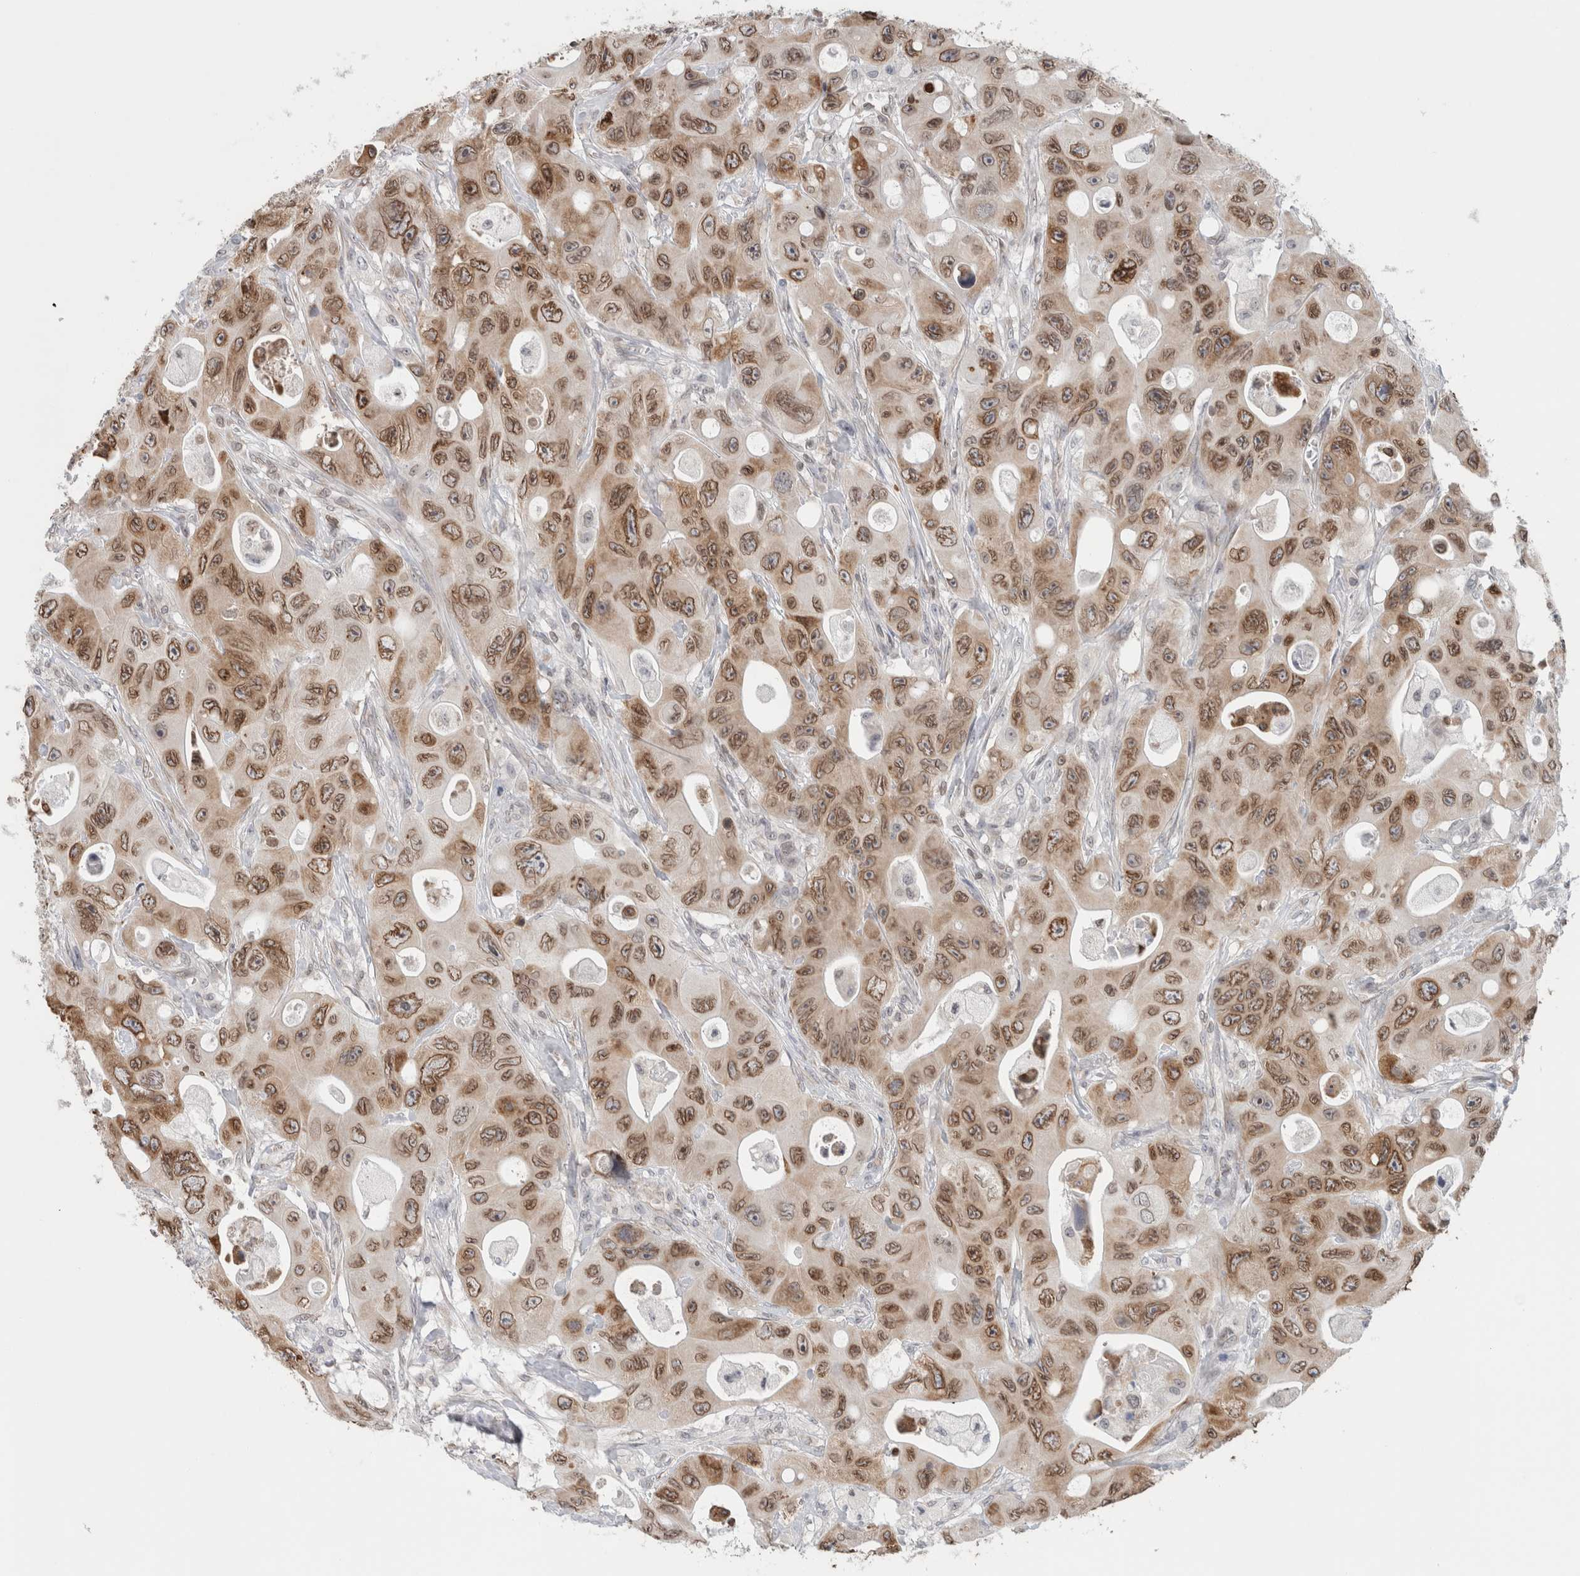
{"staining": {"intensity": "moderate", "quantity": ">75%", "location": "cytoplasmic/membranous,nuclear"}, "tissue": "colorectal cancer", "cell_type": "Tumor cells", "image_type": "cancer", "snomed": [{"axis": "morphology", "description": "Adenocarcinoma, NOS"}, {"axis": "topography", "description": "Colon"}], "caption": "A brown stain shows moderate cytoplasmic/membranous and nuclear positivity of a protein in colorectal cancer tumor cells.", "gene": "RBMX2", "patient": {"sex": "female", "age": 46}}